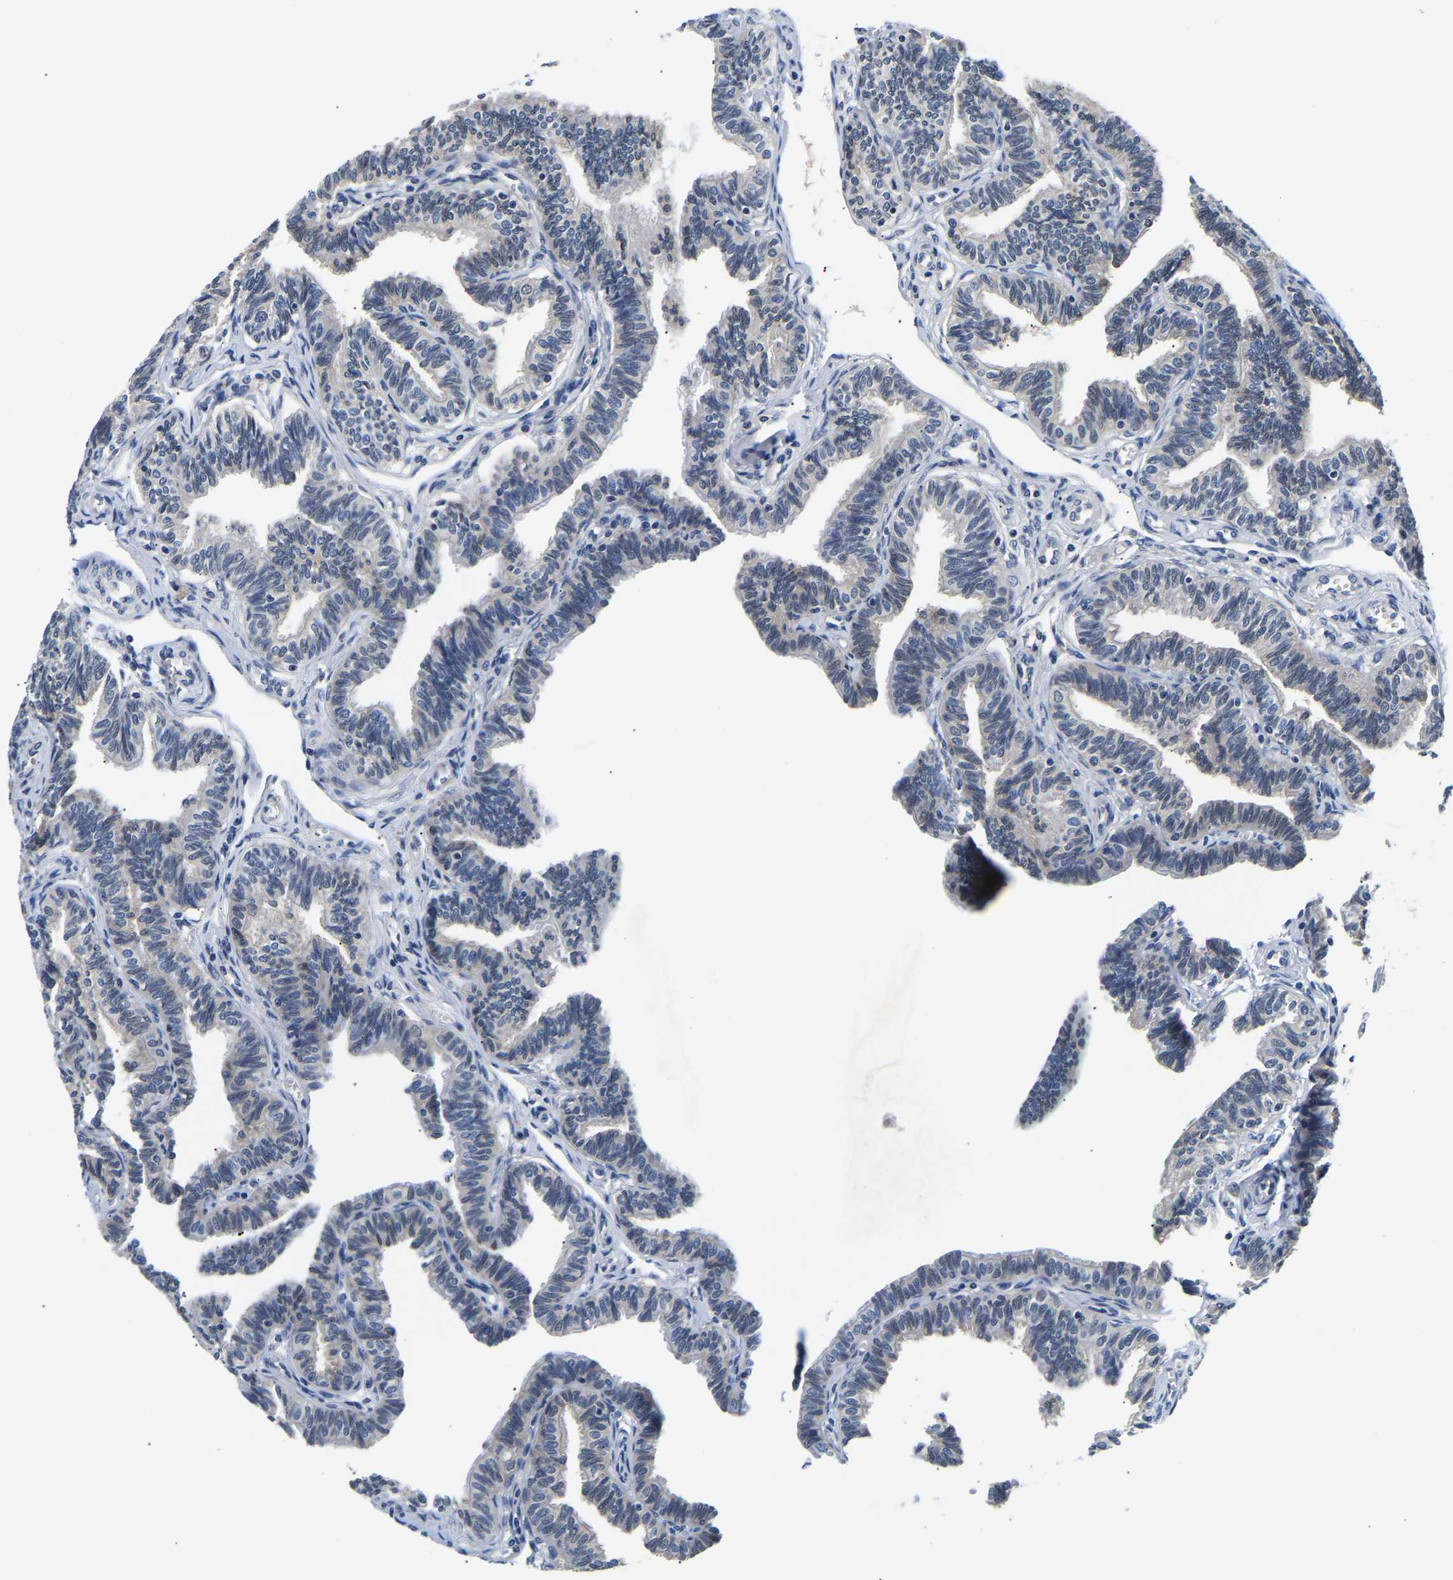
{"staining": {"intensity": "negative", "quantity": "none", "location": "none"}, "tissue": "fallopian tube", "cell_type": "Glandular cells", "image_type": "normal", "snomed": [{"axis": "morphology", "description": "Normal tissue, NOS"}, {"axis": "topography", "description": "Fallopian tube"}, {"axis": "topography", "description": "Ovary"}], "caption": "DAB (3,3'-diaminobenzidine) immunohistochemical staining of normal human fallopian tube reveals no significant positivity in glandular cells.", "gene": "UCHL3", "patient": {"sex": "female", "age": 23}}